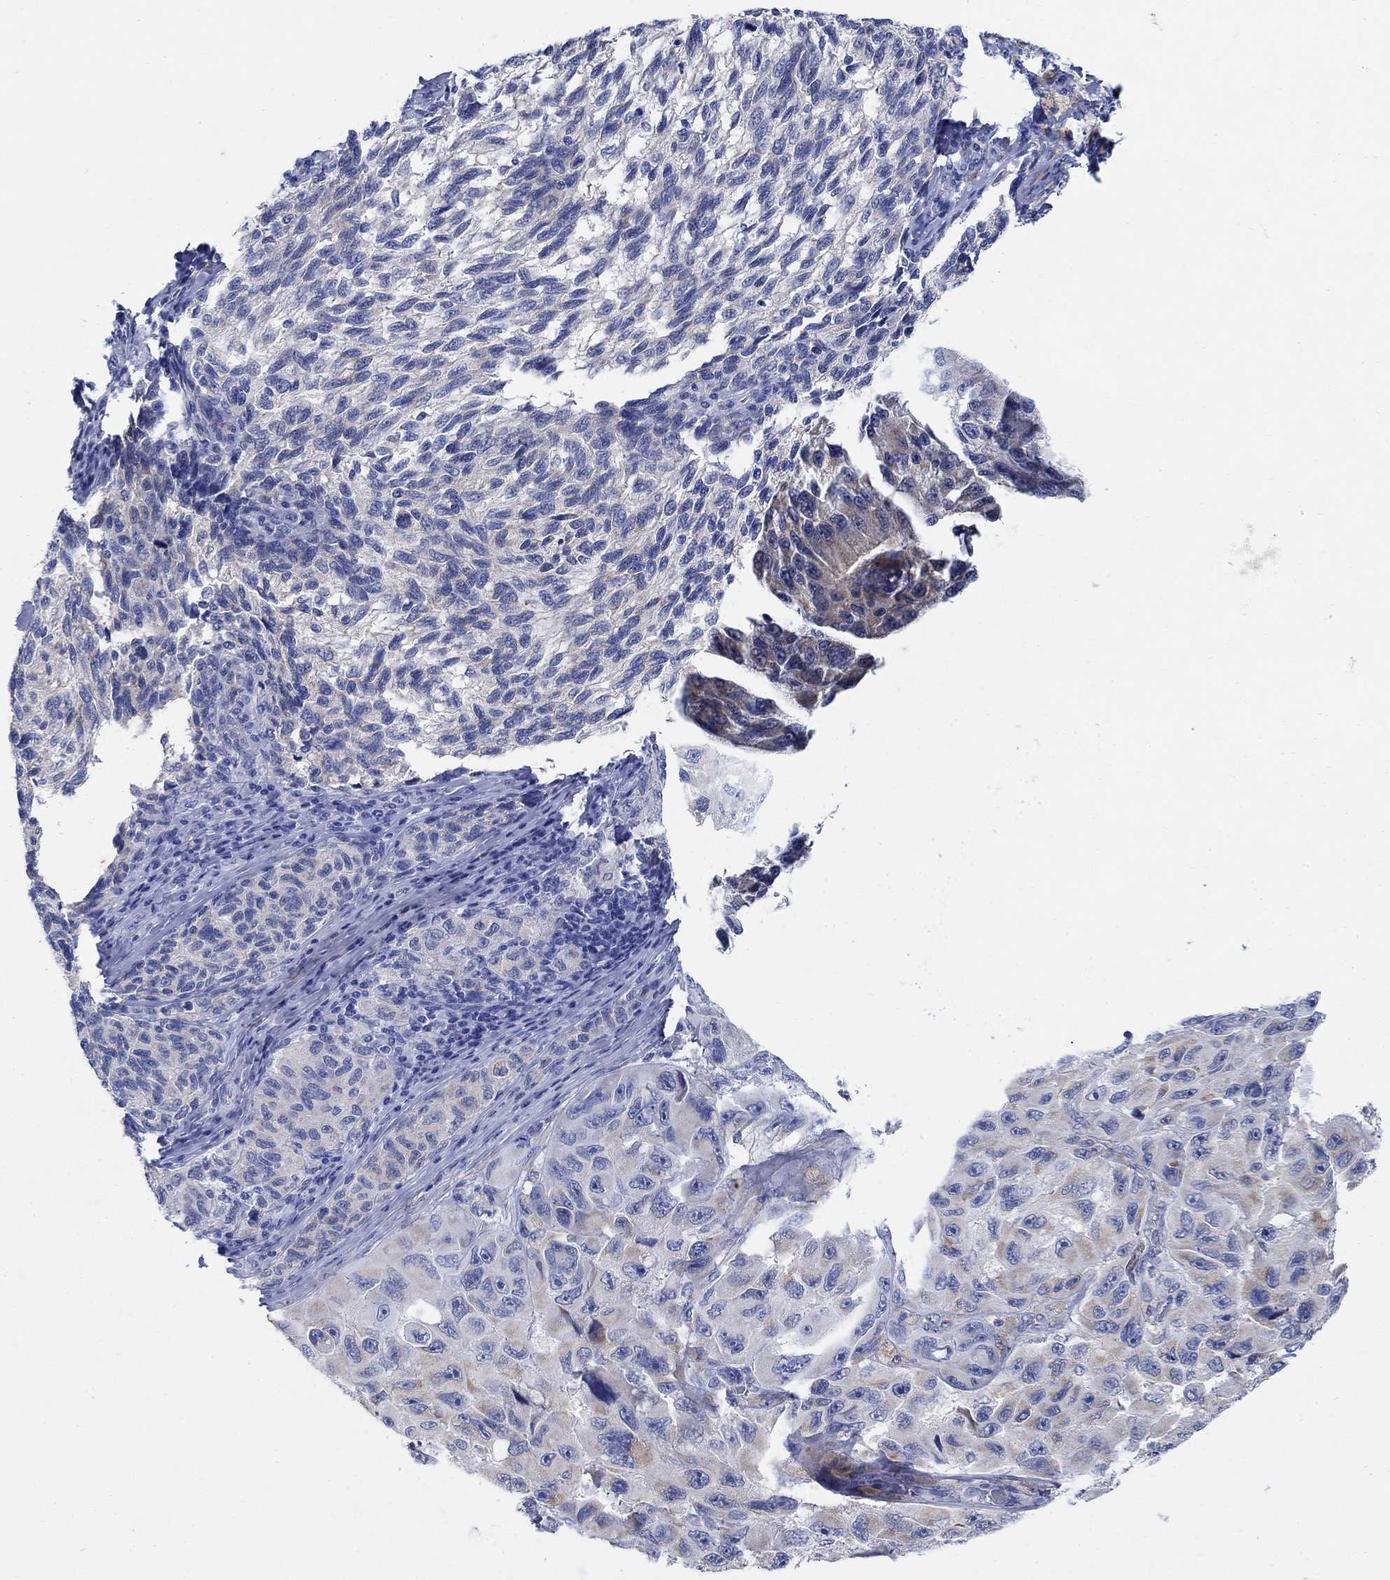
{"staining": {"intensity": "weak", "quantity": "25%-75%", "location": "cytoplasmic/membranous"}, "tissue": "melanoma", "cell_type": "Tumor cells", "image_type": "cancer", "snomed": [{"axis": "morphology", "description": "Malignant melanoma, NOS"}, {"axis": "topography", "description": "Skin"}], "caption": "Approximately 25%-75% of tumor cells in melanoma demonstrate weak cytoplasmic/membranous protein staining as visualized by brown immunohistochemical staining.", "gene": "ZDHHC14", "patient": {"sex": "female", "age": 73}}